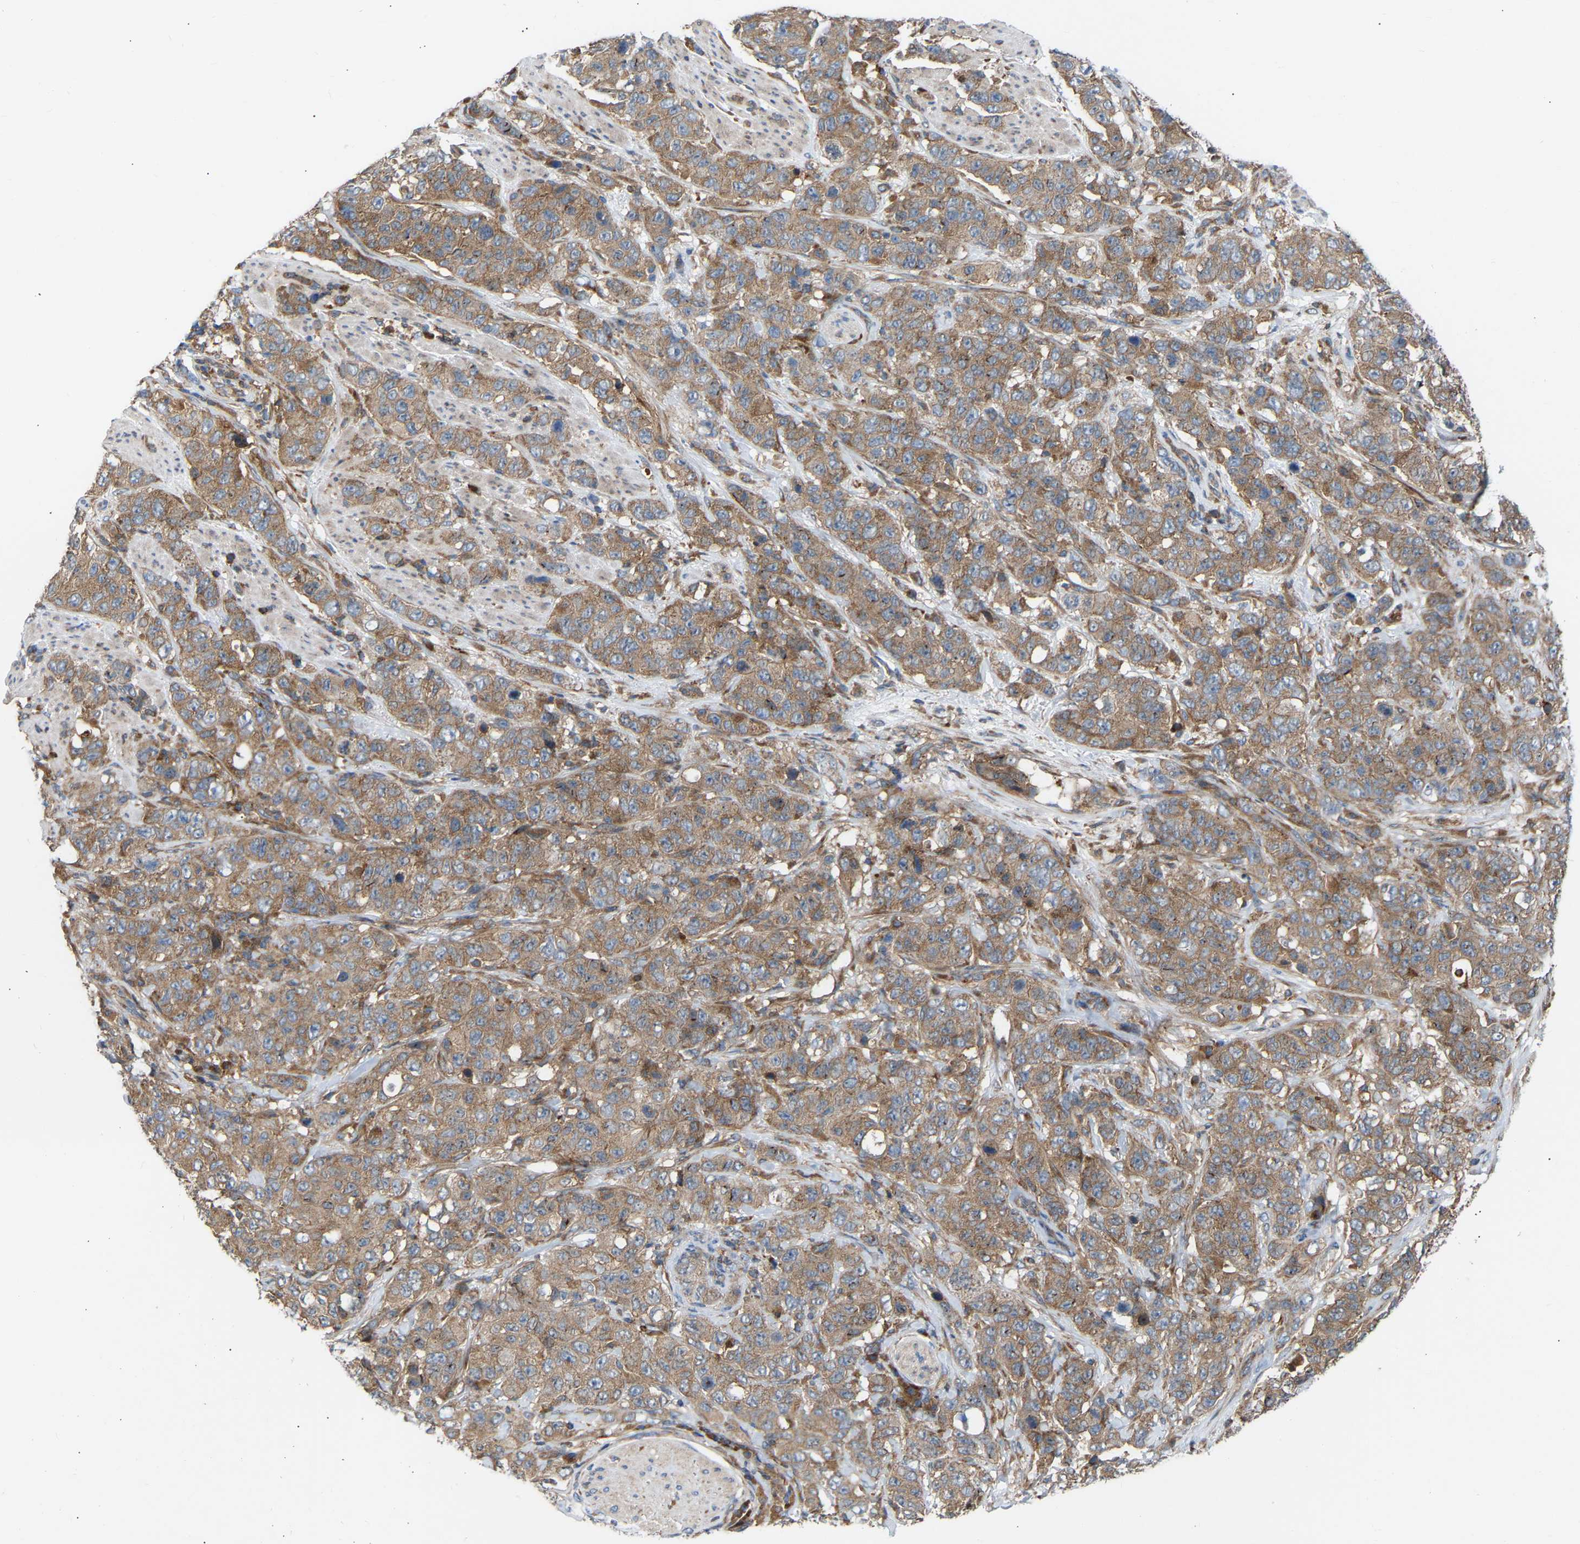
{"staining": {"intensity": "moderate", "quantity": ">75%", "location": "cytoplasmic/membranous"}, "tissue": "stomach cancer", "cell_type": "Tumor cells", "image_type": "cancer", "snomed": [{"axis": "morphology", "description": "Adenocarcinoma, NOS"}, {"axis": "topography", "description": "Stomach"}], "caption": "Brown immunohistochemical staining in stomach adenocarcinoma reveals moderate cytoplasmic/membranous staining in approximately >75% of tumor cells.", "gene": "GCN1", "patient": {"sex": "male", "age": 48}}